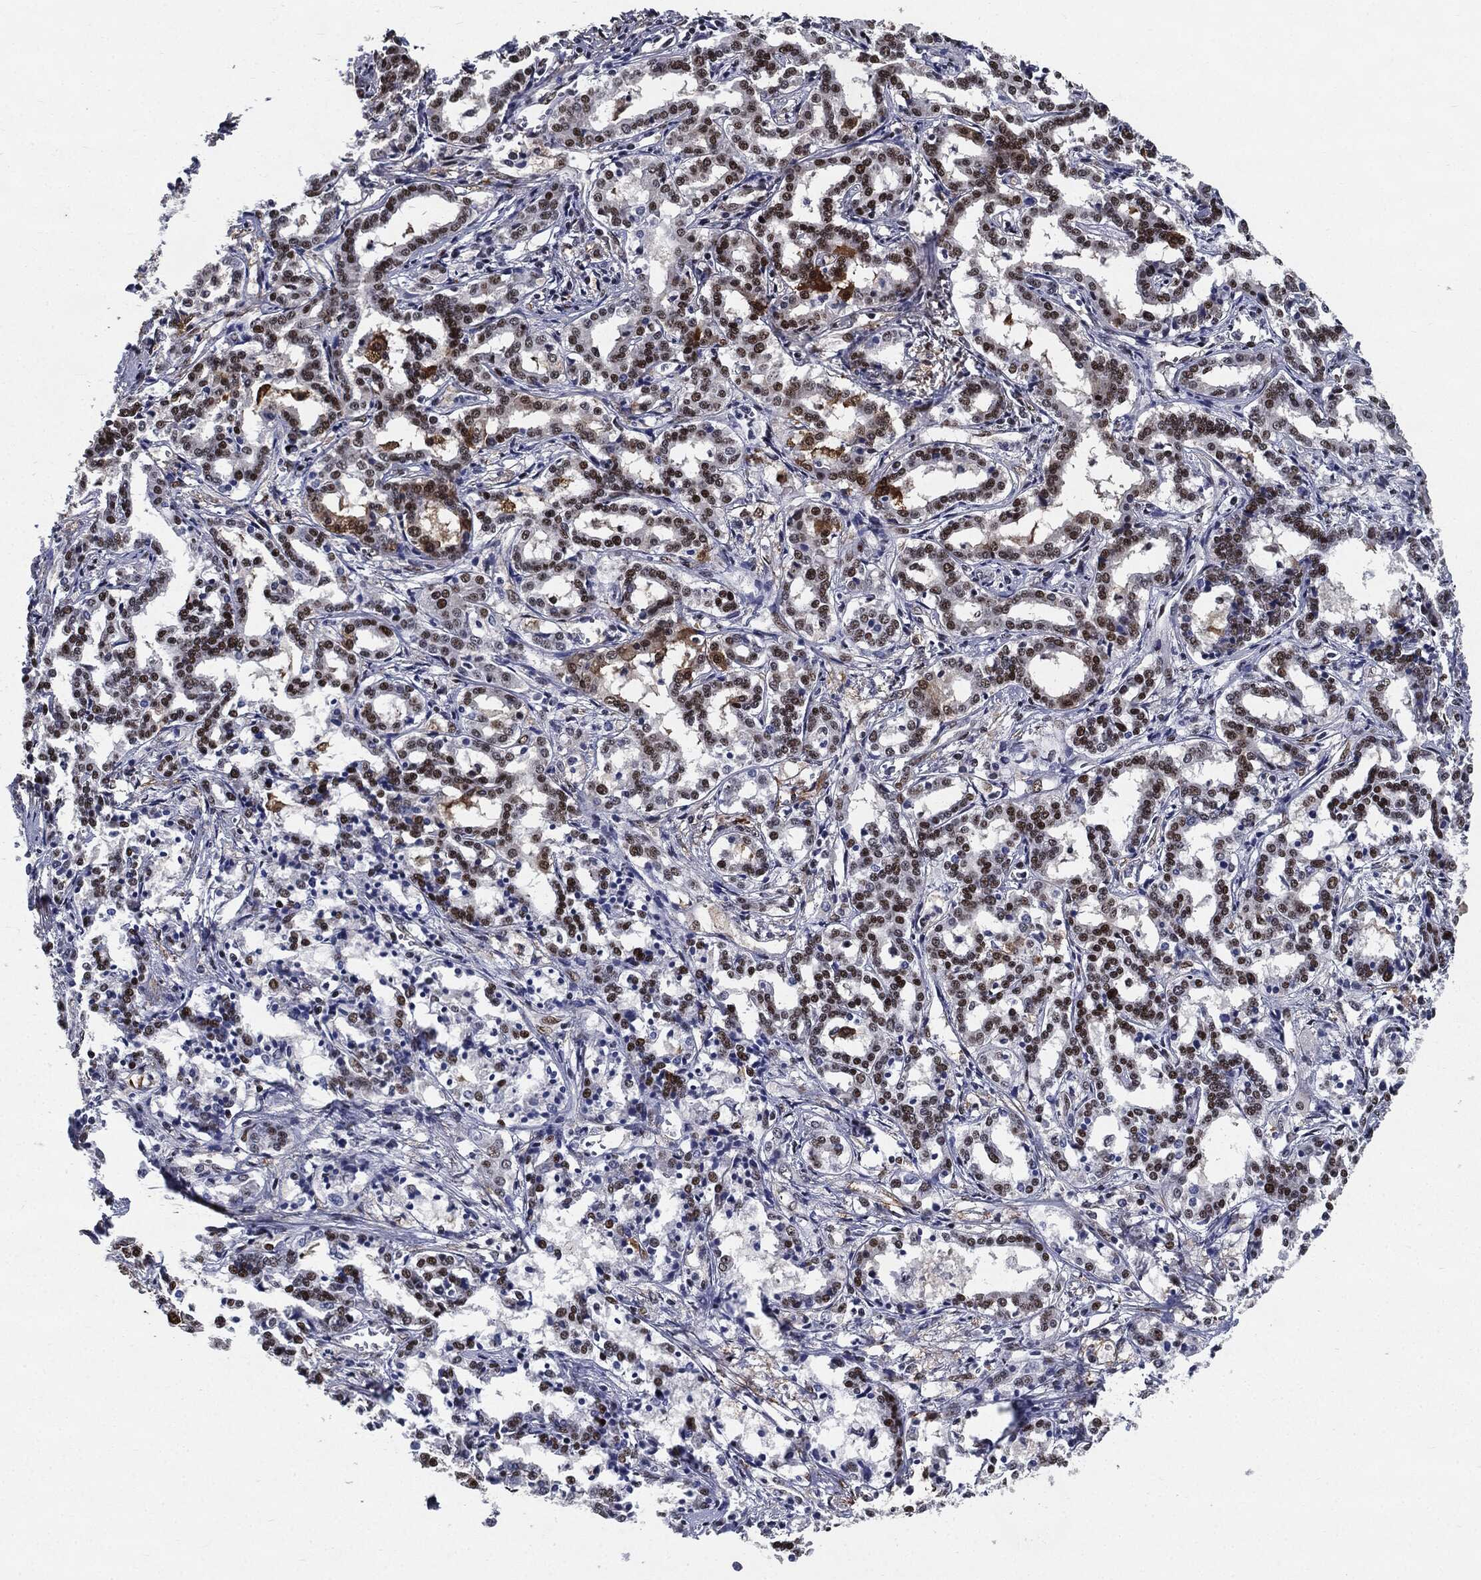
{"staining": {"intensity": "moderate", "quantity": "25%-75%", "location": "cytoplasmic/membranous,nuclear"}, "tissue": "liver cancer", "cell_type": "Tumor cells", "image_type": "cancer", "snomed": [{"axis": "morphology", "description": "Cholangiocarcinoma"}, {"axis": "topography", "description": "Liver"}], "caption": "Immunohistochemical staining of human liver cancer (cholangiocarcinoma) displays moderate cytoplasmic/membranous and nuclear protein positivity in approximately 25%-75% of tumor cells. Immunohistochemistry (ihc) stains the protein of interest in brown and the nuclei are stained blue.", "gene": "JUN", "patient": {"sex": "female", "age": 47}}